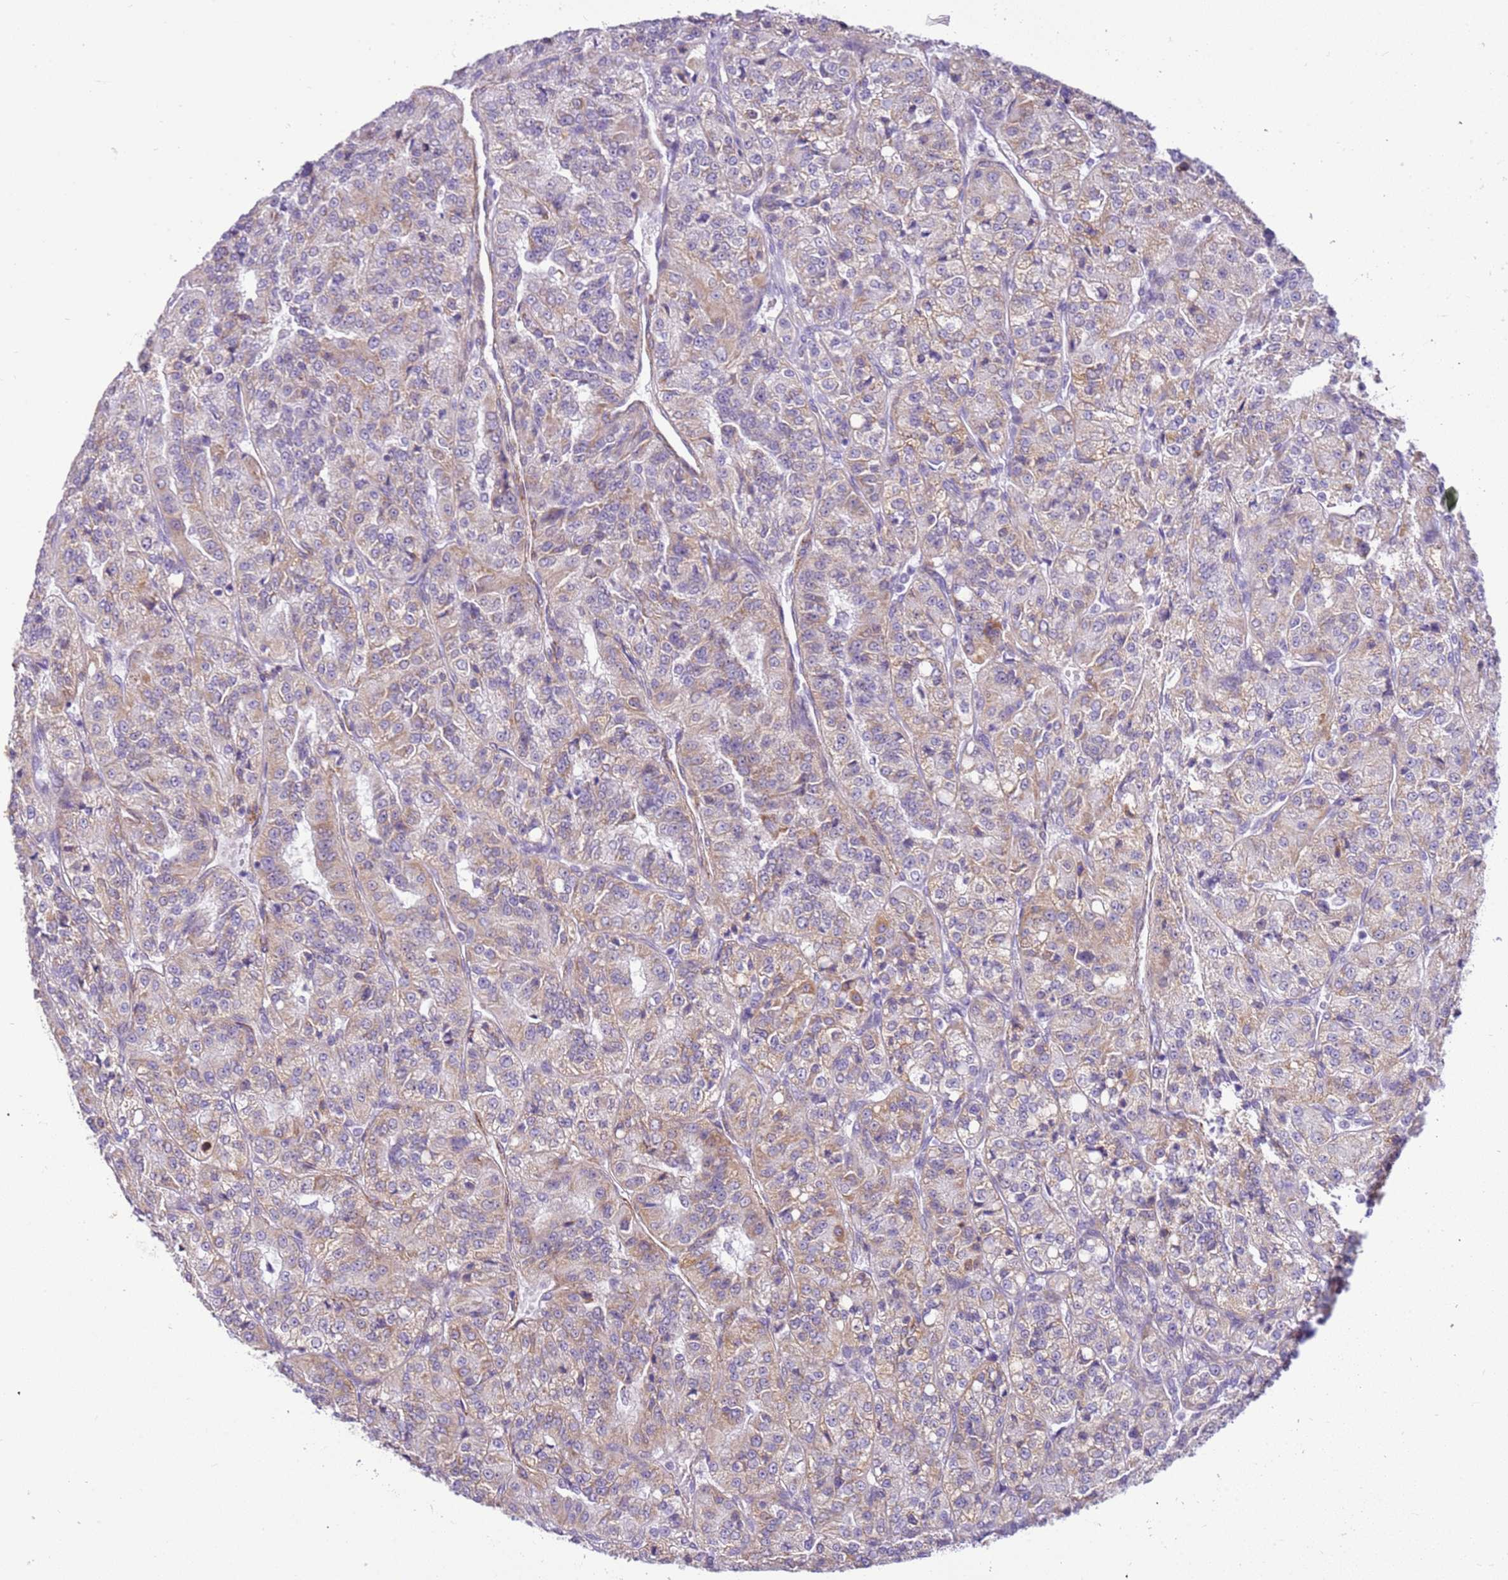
{"staining": {"intensity": "weak", "quantity": ">75%", "location": "cytoplasmic/membranous"}, "tissue": "renal cancer", "cell_type": "Tumor cells", "image_type": "cancer", "snomed": [{"axis": "morphology", "description": "Adenocarcinoma, NOS"}, {"axis": "topography", "description": "Kidney"}], "caption": "Brown immunohistochemical staining in human renal cancer shows weak cytoplasmic/membranous expression in approximately >75% of tumor cells.", "gene": "SMIM4", "patient": {"sex": "female", "age": 63}}